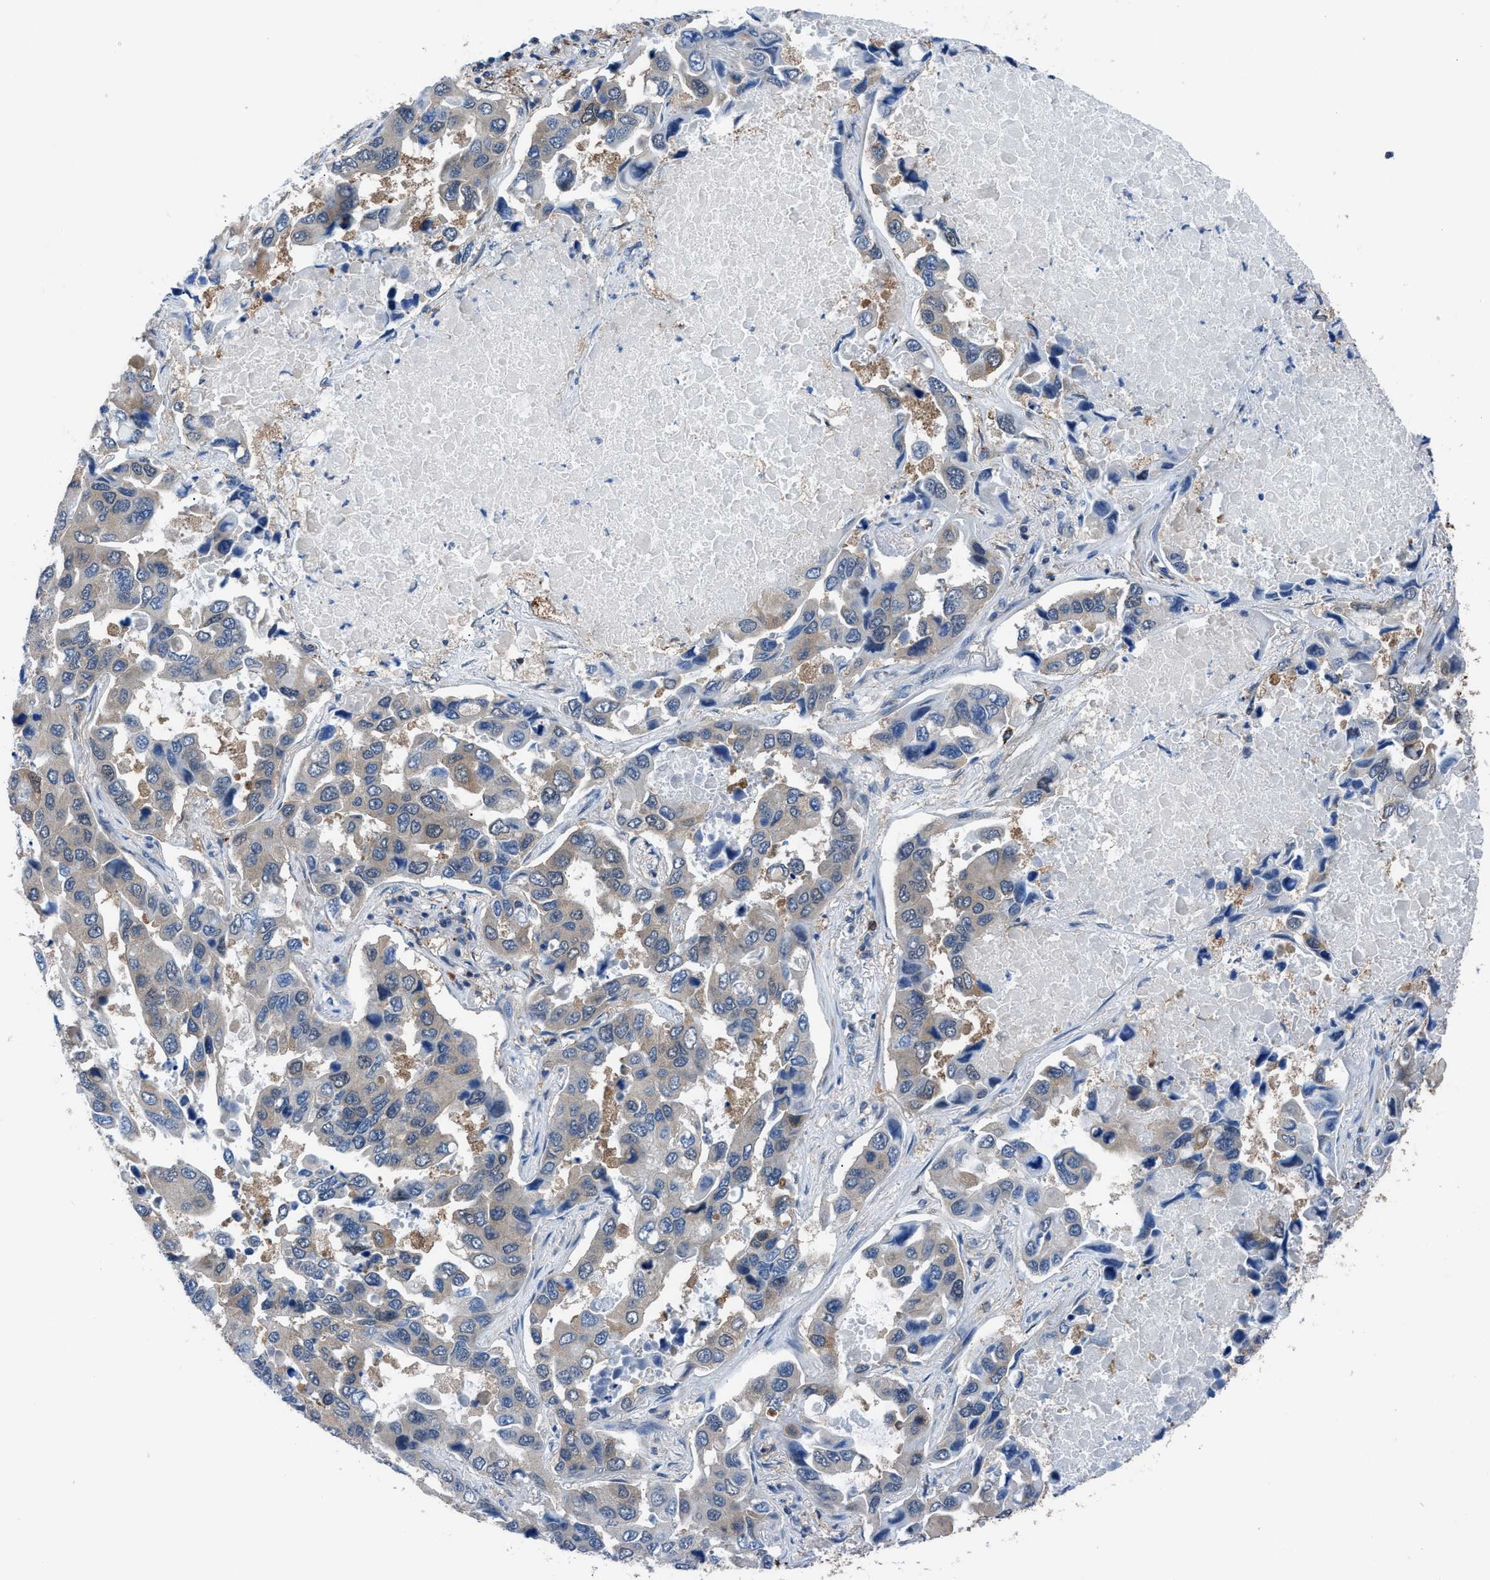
{"staining": {"intensity": "weak", "quantity": ">75%", "location": "cytoplasmic/membranous"}, "tissue": "lung cancer", "cell_type": "Tumor cells", "image_type": "cancer", "snomed": [{"axis": "morphology", "description": "Adenocarcinoma, NOS"}, {"axis": "topography", "description": "Lung"}], "caption": "High-power microscopy captured an immunohistochemistry (IHC) image of adenocarcinoma (lung), revealing weak cytoplasmic/membranous expression in about >75% of tumor cells. (DAB IHC with brightfield microscopy, high magnification).", "gene": "TMEM45B", "patient": {"sex": "male", "age": 64}}